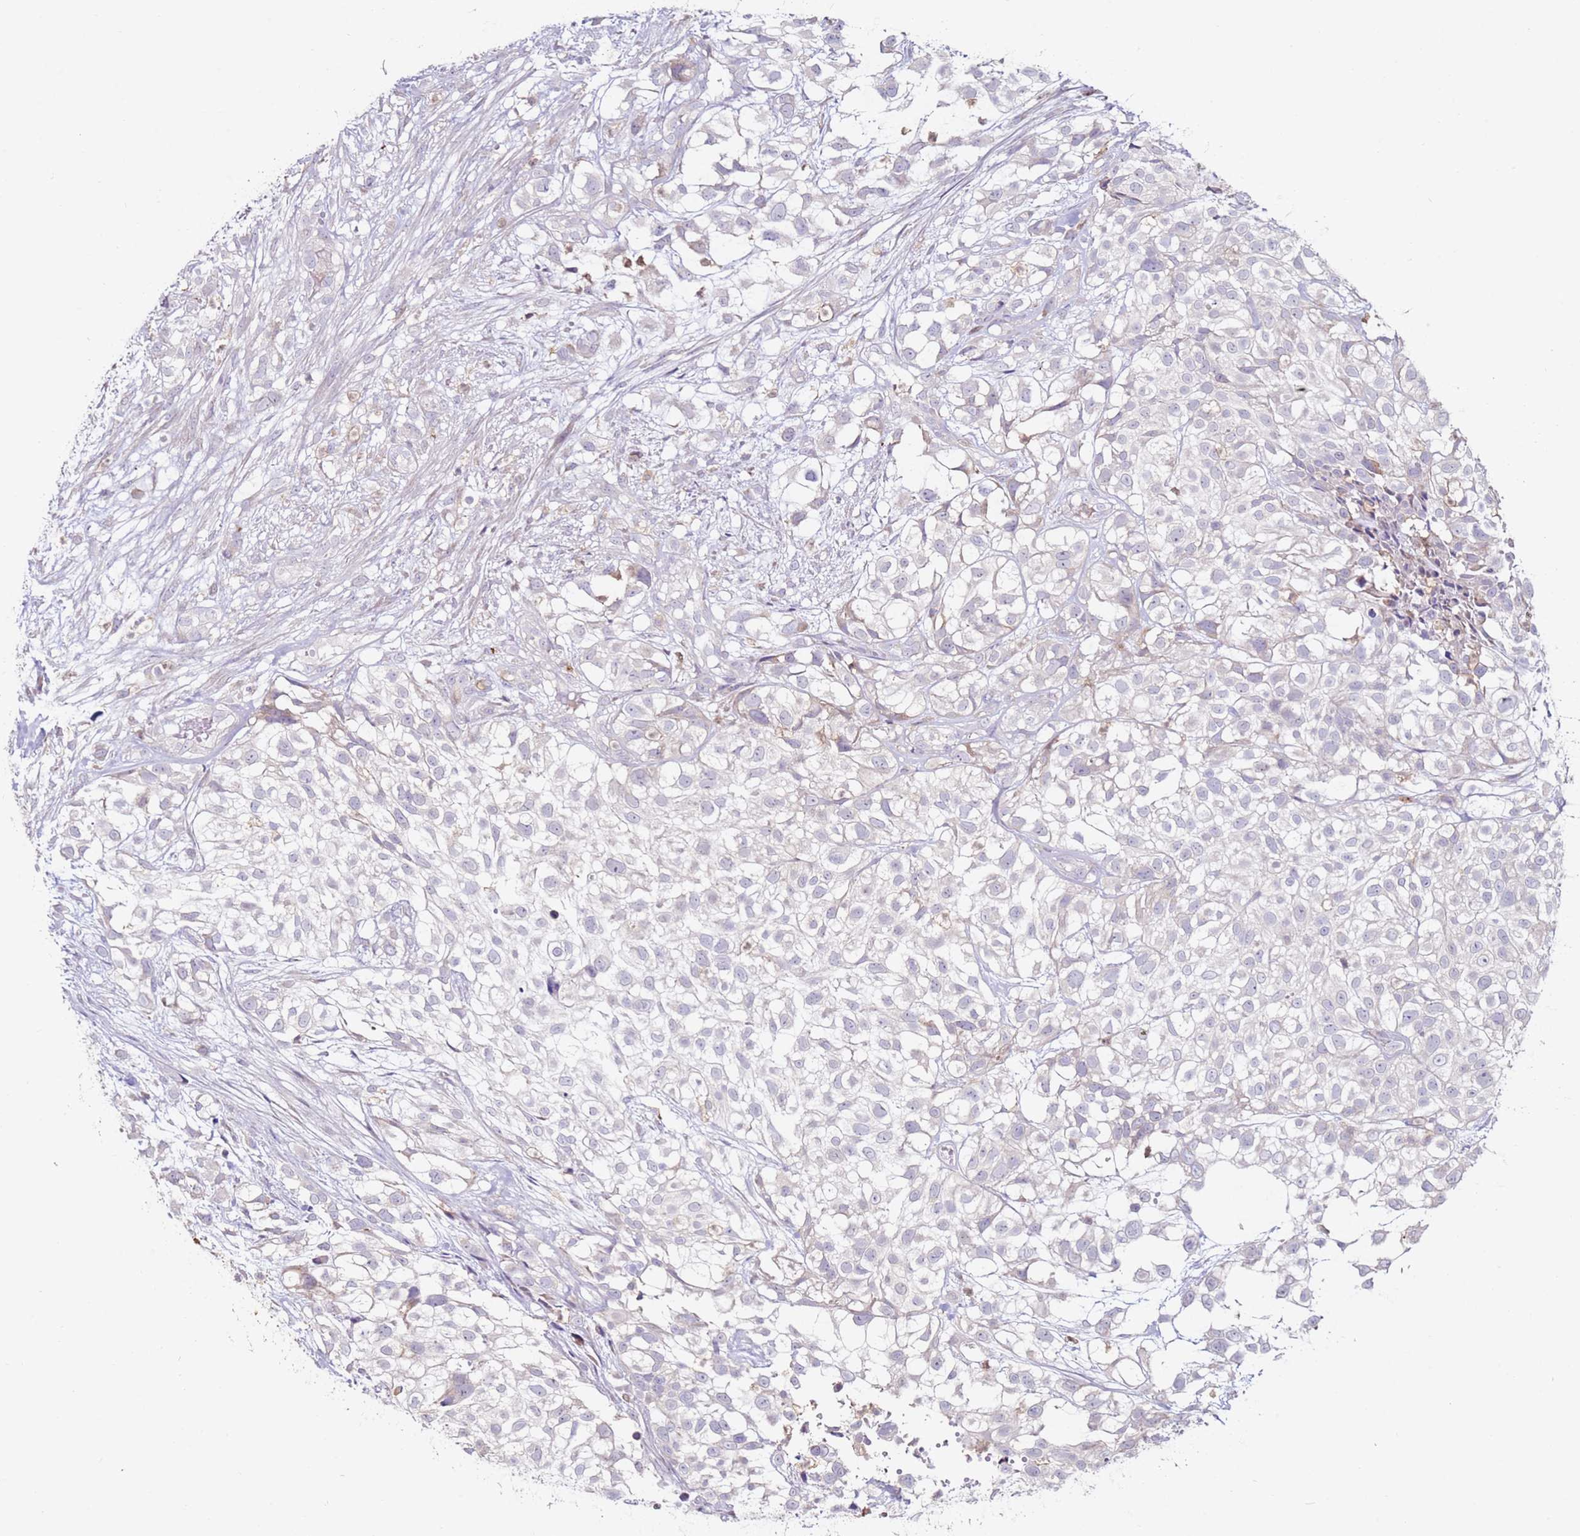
{"staining": {"intensity": "negative", "quantity": "none", "location": "none"}, "tissue": "urothelial cancer", "cell_type": "Tumor cells", "image_type": "cancer", "snomed": [{"axis": "morphology", "description": "Urothelial carcinoma, High grade"}, {"axis": "topography", "description": "Urinary bladder"}], "caption": "High power microscopy image of an immunohistochemistry (IHC) histopathology image of urothelial cancer, revealing no significant staining in tumor cells.", "gene": "CNOT9", "patient": {"sex": "male", "age": 56}}